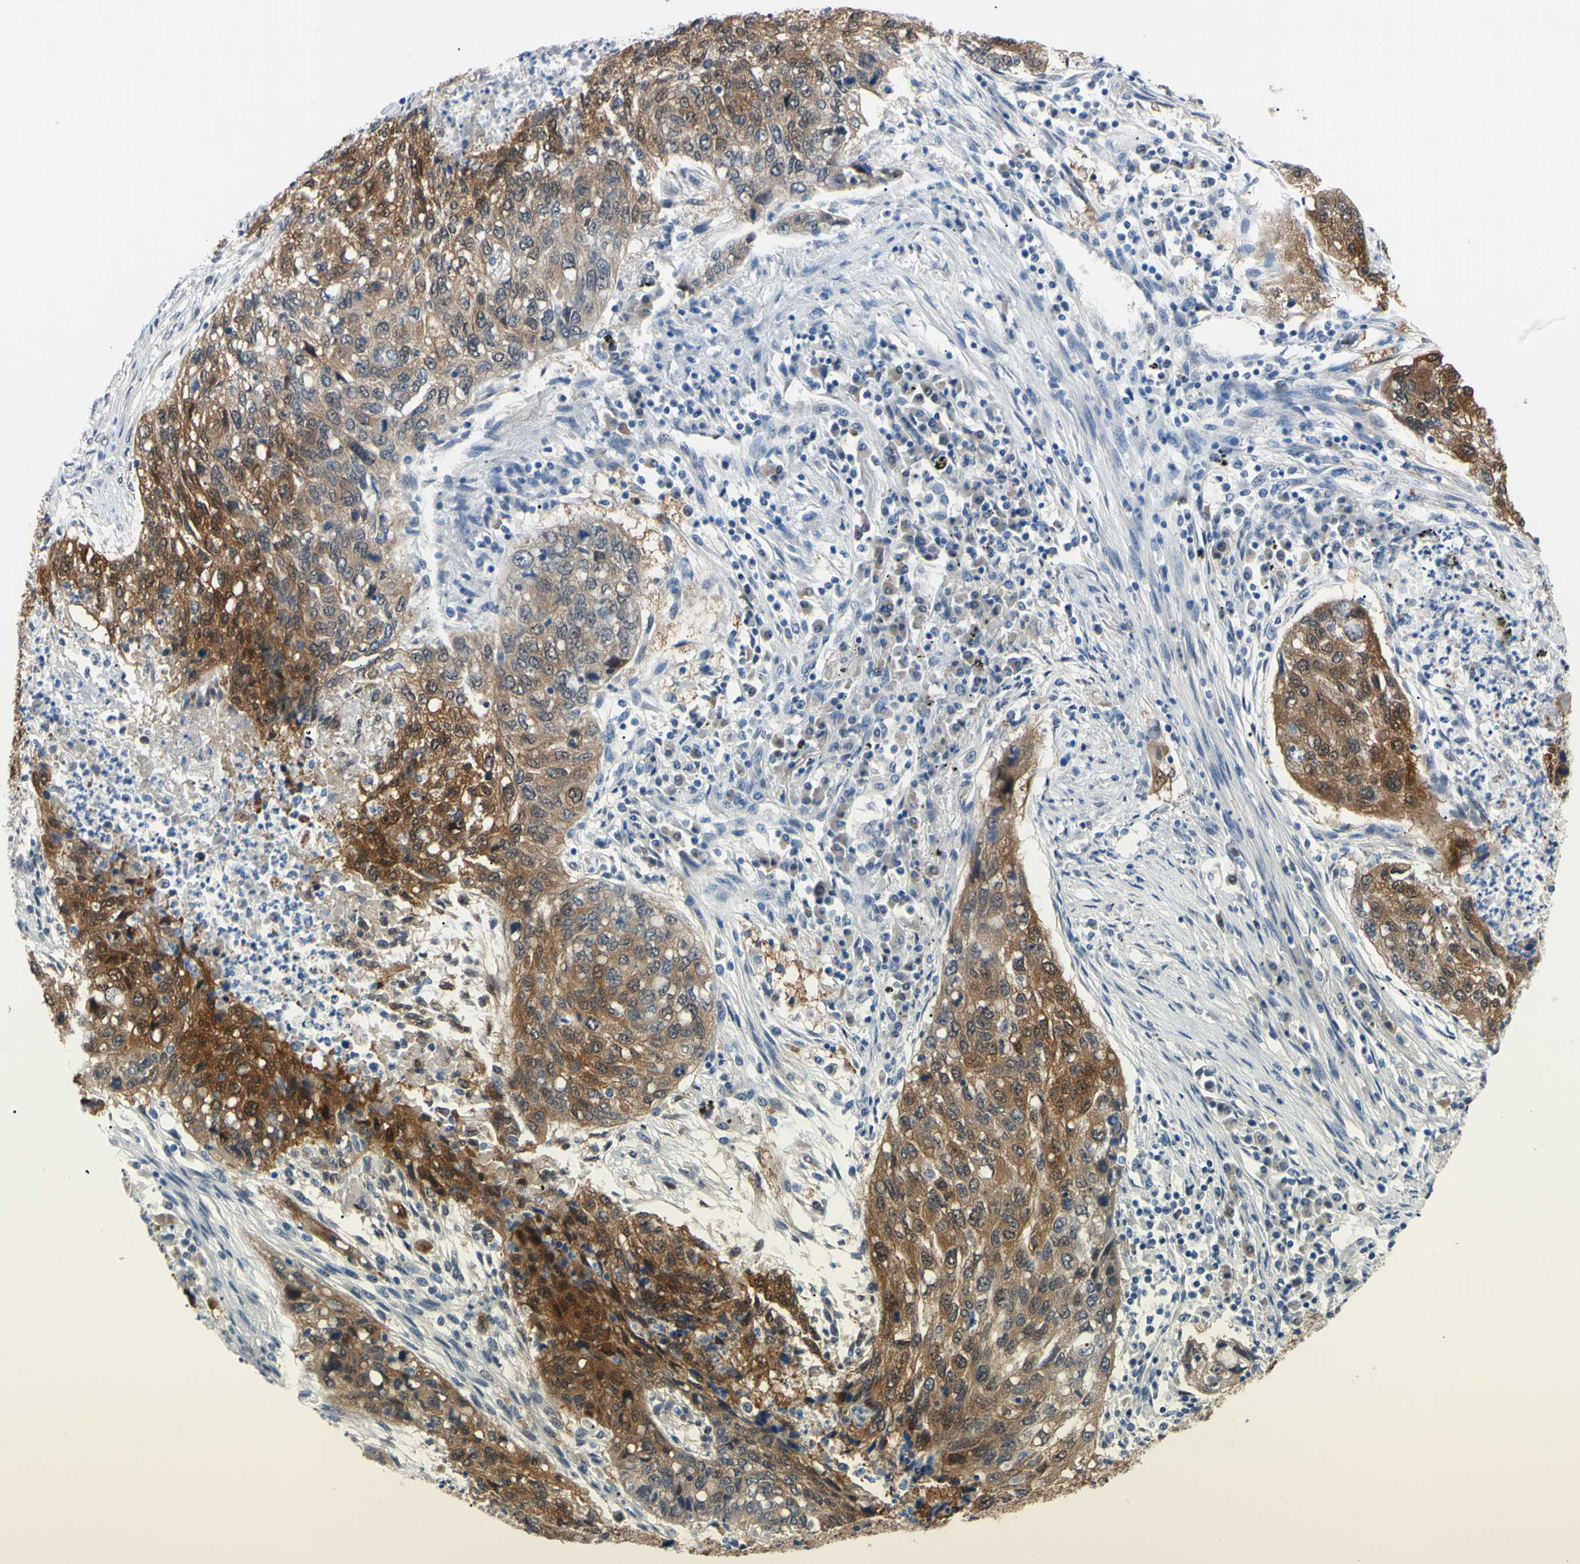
{"staining": {"intensity": "moderate", "quantity": ">75%", "location": "cytoplasmic/membranous,nuclear"}, "tissue": "lung cancer", "cell_type": "Tumor cells", "image_type": "cancer", "snomed": [{"axis": "morphology", "description": "Squamous cell carcinoma, NOS"}, {"axis": "topography", "description": "Lung"}], "caption": "Immunohistochemistry image of neoplastic tissue: lung squamous cell carcinoma stained using IHC demonstrates medium levels of moderate protein expression localized specifically in the cytoplasmic/membranous and nuclear of tumor cells, appearing as a cytoplasmic/membranous and nuclear brown color.", "gene": "NOL3", "patient": {"sex": "female", "age": 63}}